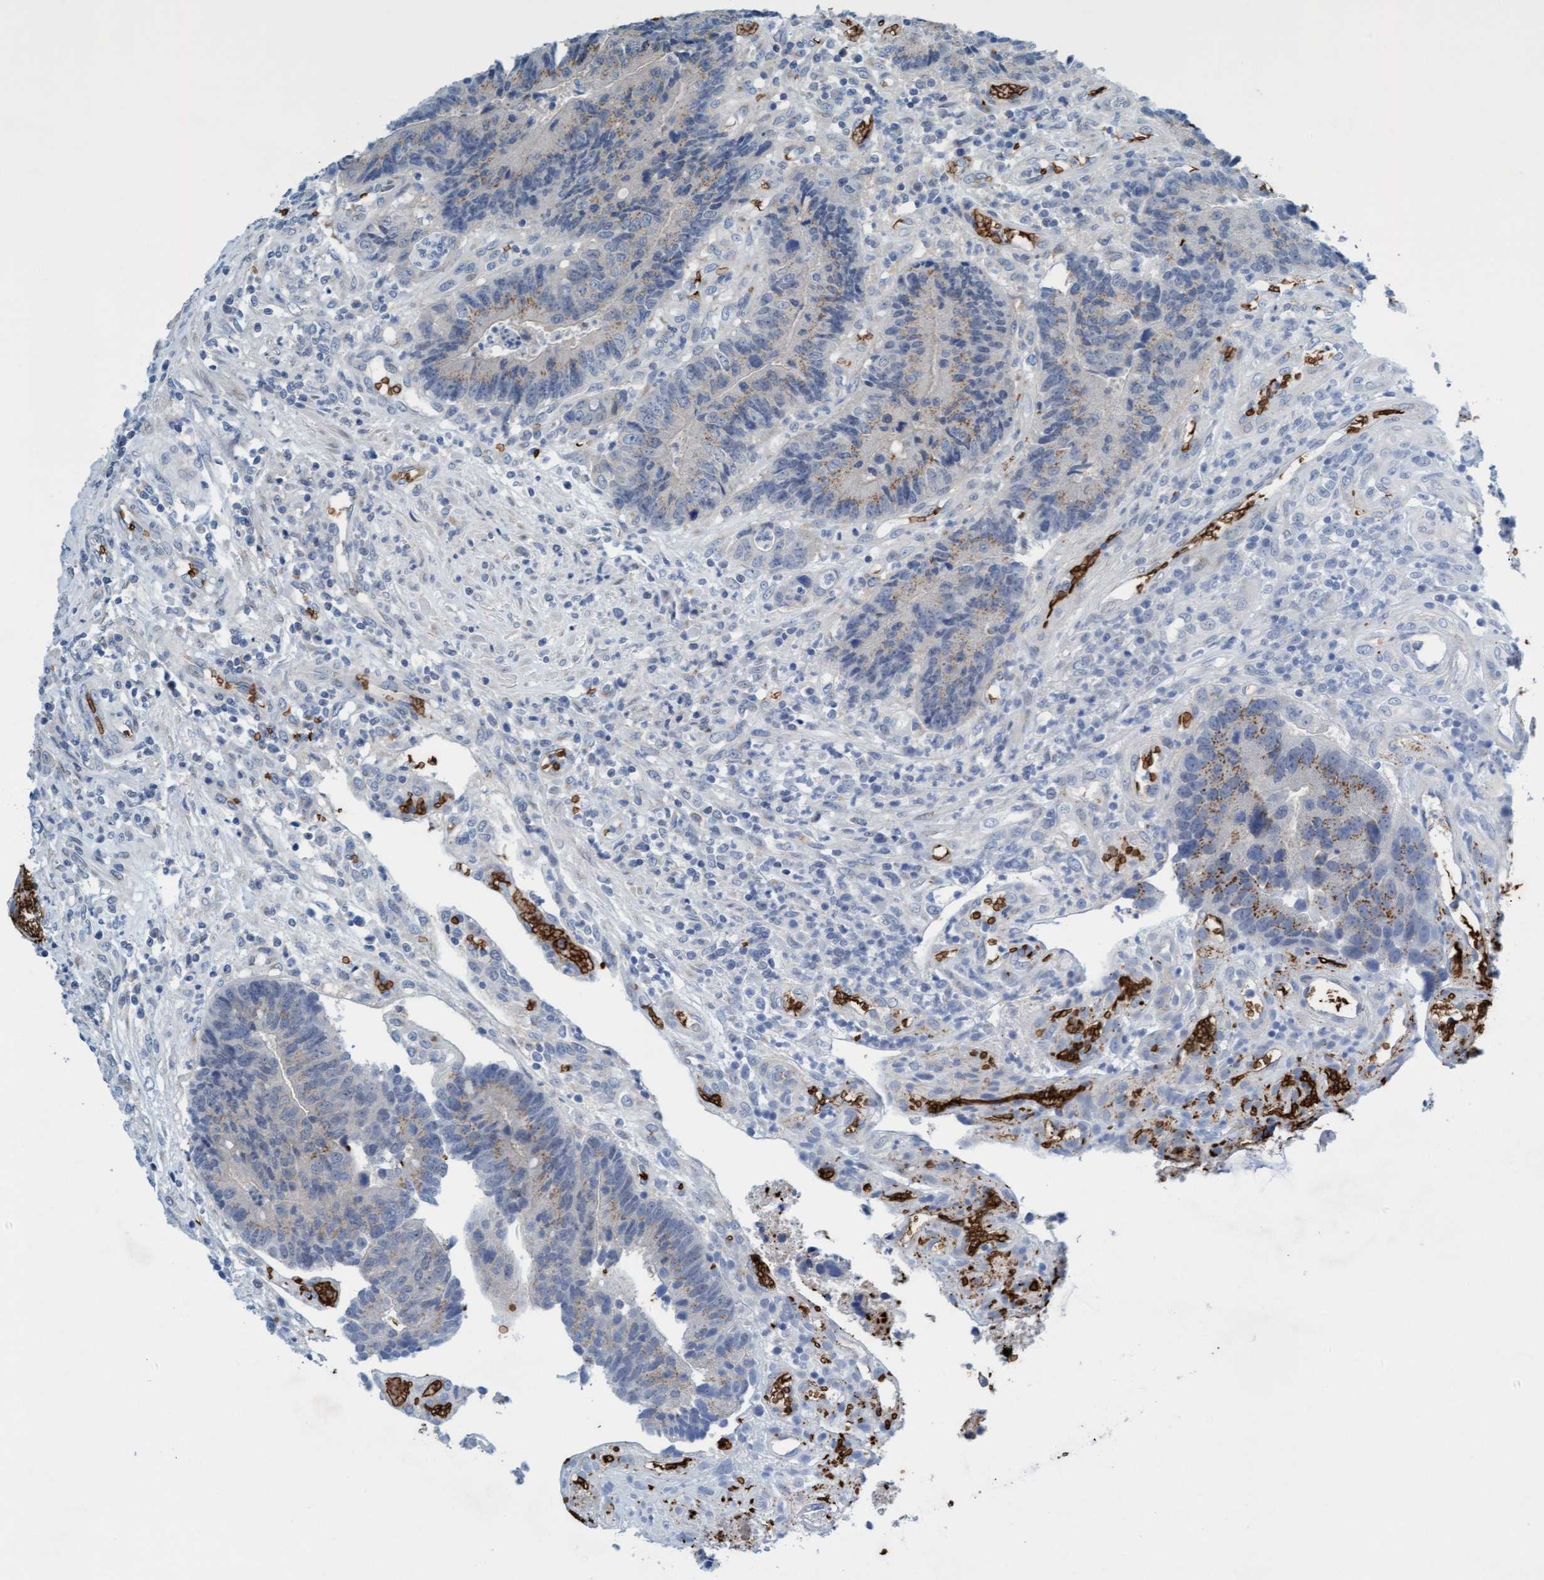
{"staining": {"intensity": "weak", "quantity": "<25%", "location": "cytoplasmic/membranous"}, "tissue": "colorectal cancer", "cell_type": "Tumor cells", "image_type": "cancer", "snomed": [{"axis": "morphology", "description": "Adenocarcinoma, NOS"}, {"axis": "topography", "description": "Rectum"}], "caption": "Tumor cells show no significant staining in colorectal cancer (adenocarcinoma). (Brightfield microscopy of DAB (3,3'-diaminobenzidine) immunohistochemistry at high magnification).", "gene": "SPEM2", "patient": {"sex": "male", "age": 84}}